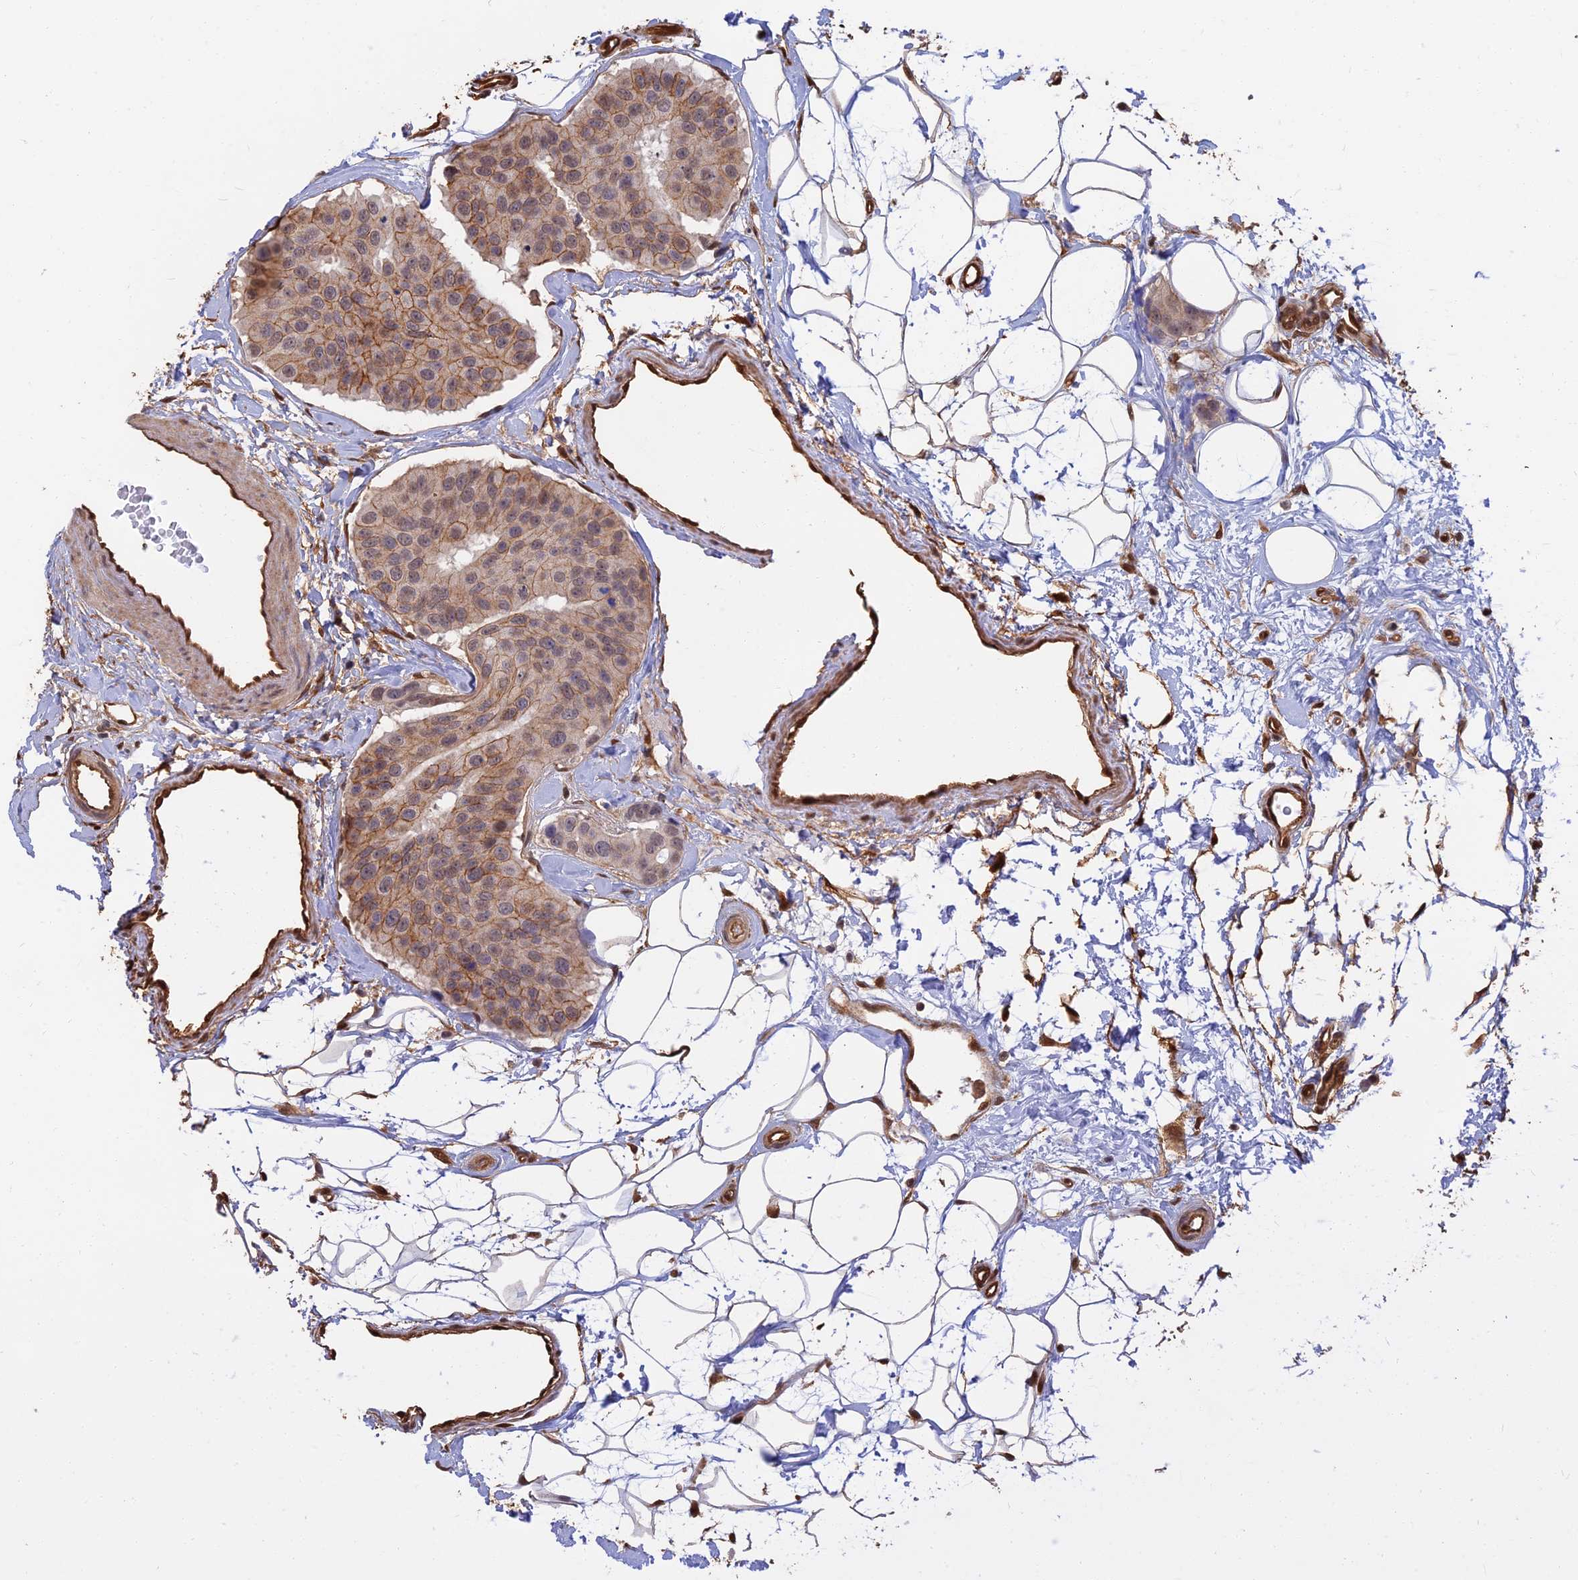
{"staining": {"intensity": "moderate", "quantity": "25%-75%", "location": "cytoplasmic/membranous"}, "tissue": "breast cancer", "cell_type": "Tumor cells", "image_type": "cancer", "snomed": [{"axis": "morphology", "description": "Normal tissue, NOS"}, {"axis": "morphology", "description": "Duct carcinoma"}, {"axis": "topography", "description": "Breast"}], "caption": "Breast cancer (infiltrating ductal carcinoma) tissue demonstrates moderate cytoplasmic/membranous staining in about 25%-75% of tumor cells Immunohistochemistry stains the protein in brown and the nuclei are stained blue.", "gene": "LRRN3", "patient": {"sex": "female", "age": 39}}